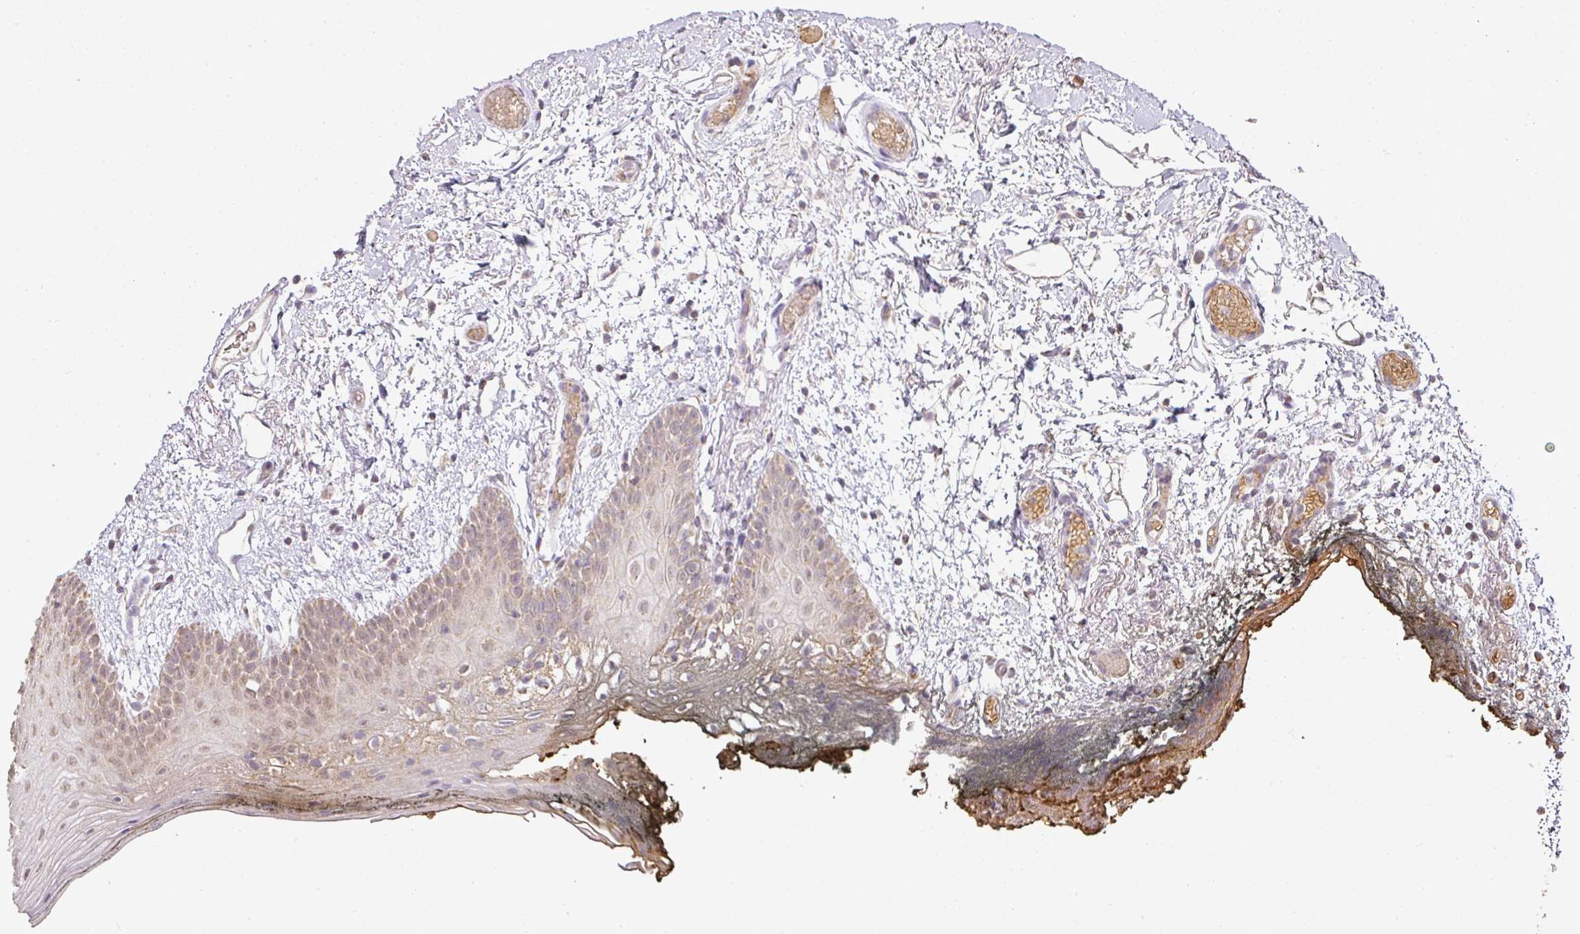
{"staining": {"intensity": "weak", "quantity": ">75%", "location": "cytoplasmic/membranous,nuclear"}, "tissue": "oral mucosa", "cell_type": "Squamous epithelial cells", "image_type": "normal", "snomed": [{"axis": "morphology", "description": "Normal tissue, NOS"}, {"axis": "morphology", "description": "Squamous cell carcinoma, NOS"}, {"axis": "topography", "description": "Oral tissue"}, {"axis": "topography", "description": "Head-Neck"}], "caption": "This micrograph displays IHC staining of benign human oral mucosa, with low weak cytoplasmic/membranous,nuclear staining in about >75% of squamous epithelial cells.", "gene": "MYOM2", "patient": {"sex": "female", "age": 81}}